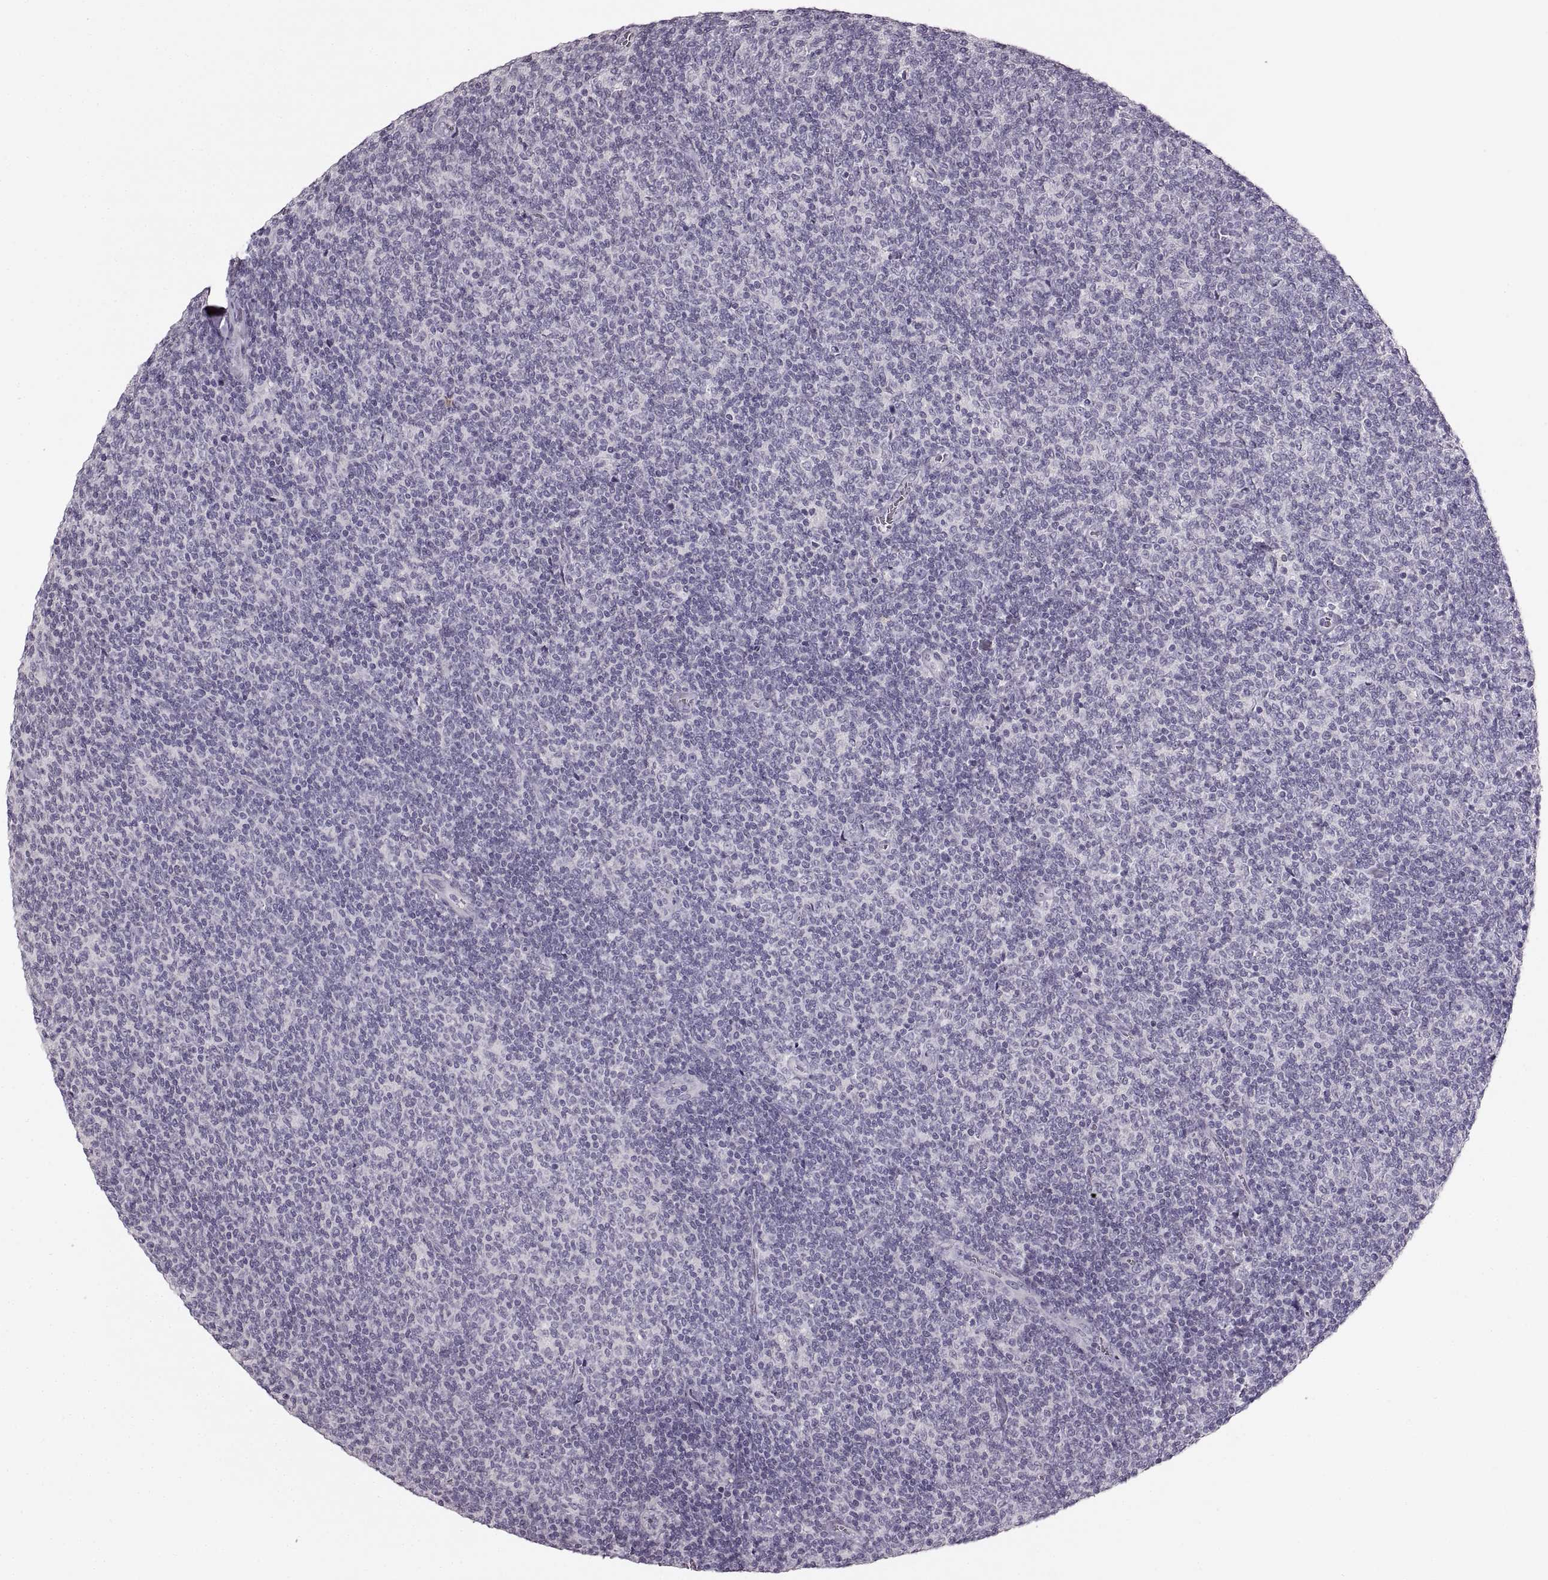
{"staining": {"intensity": "negative", "quantity": "none", "location": "none"}, "tissue": "lymphoma", "cell_type": "Tumor cells", "image_type": "cancer", "snomed": [{"axis": "morphology", "description": "Malignant lymphoma, non-Hodgkin's type, Low grade"}, {"axis": "topography", "description": "Lymph node"}], "caption": "This is an immunohistochemistry (IHC) histopathology image of human malignant lymphoma, non-Hodgkin's type (low-grade). There is no staining in tumor cells.", "gene": "CNTN1", "patient": {"sex": "male", "age": 52}}